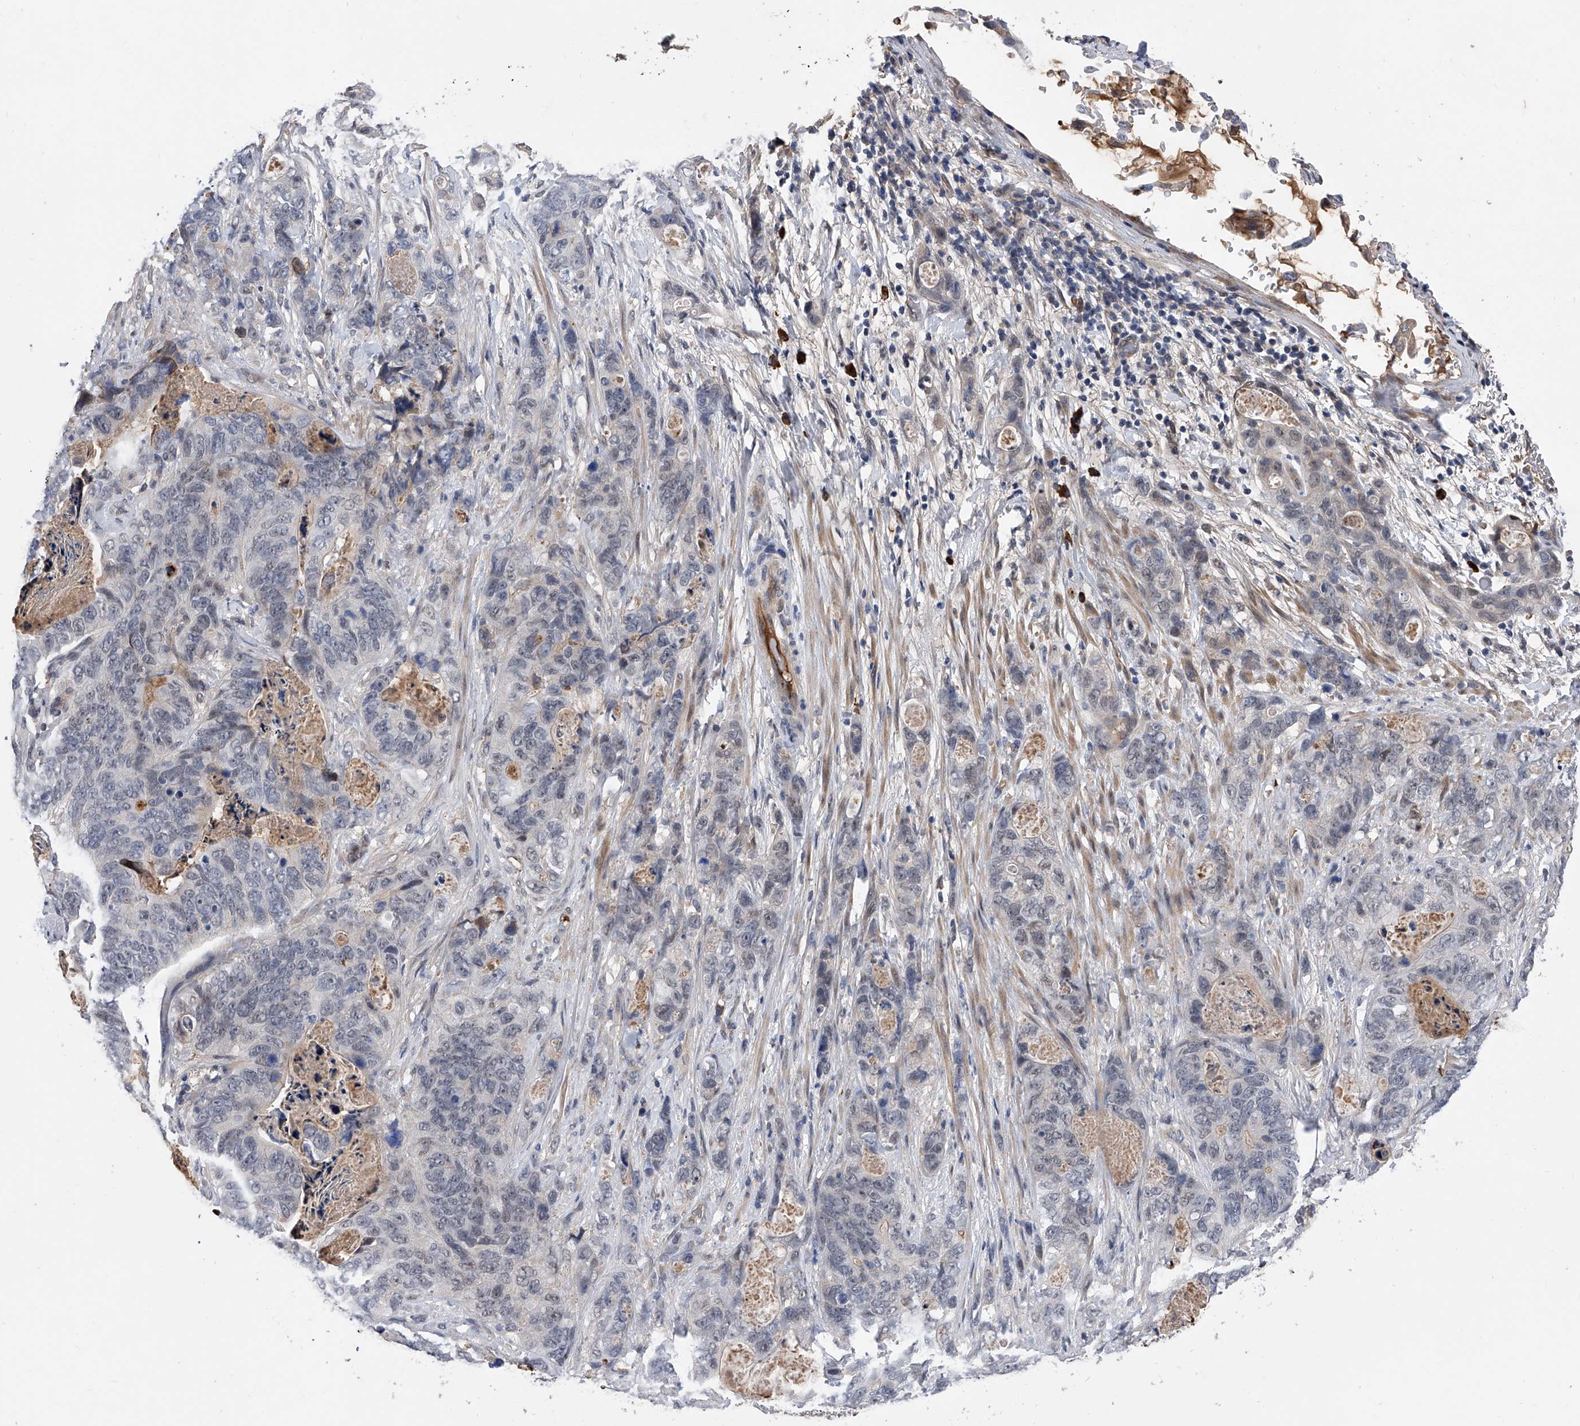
{"staining": {"intensity": "negative", "quantity": "none", "location": "none"}, "tissue": "stomach cancer", "cell_type": "Tumor cells", "image_type": "cancer", "snomed": [{"axis": "morphology", "description": "Normal tissue, NOS"}, {"axis": "morphology", "description": "Adenocarcinoma, NOS"}, {"axis": "topography", "description": "Stomach"}], "caption": "Human stomach adenocarcinoma stained for a protein using IHC demonstrates no positivity in tumor cells.", "gene": "ZNF25", "patient": {"sex": "female", "age": 89}}